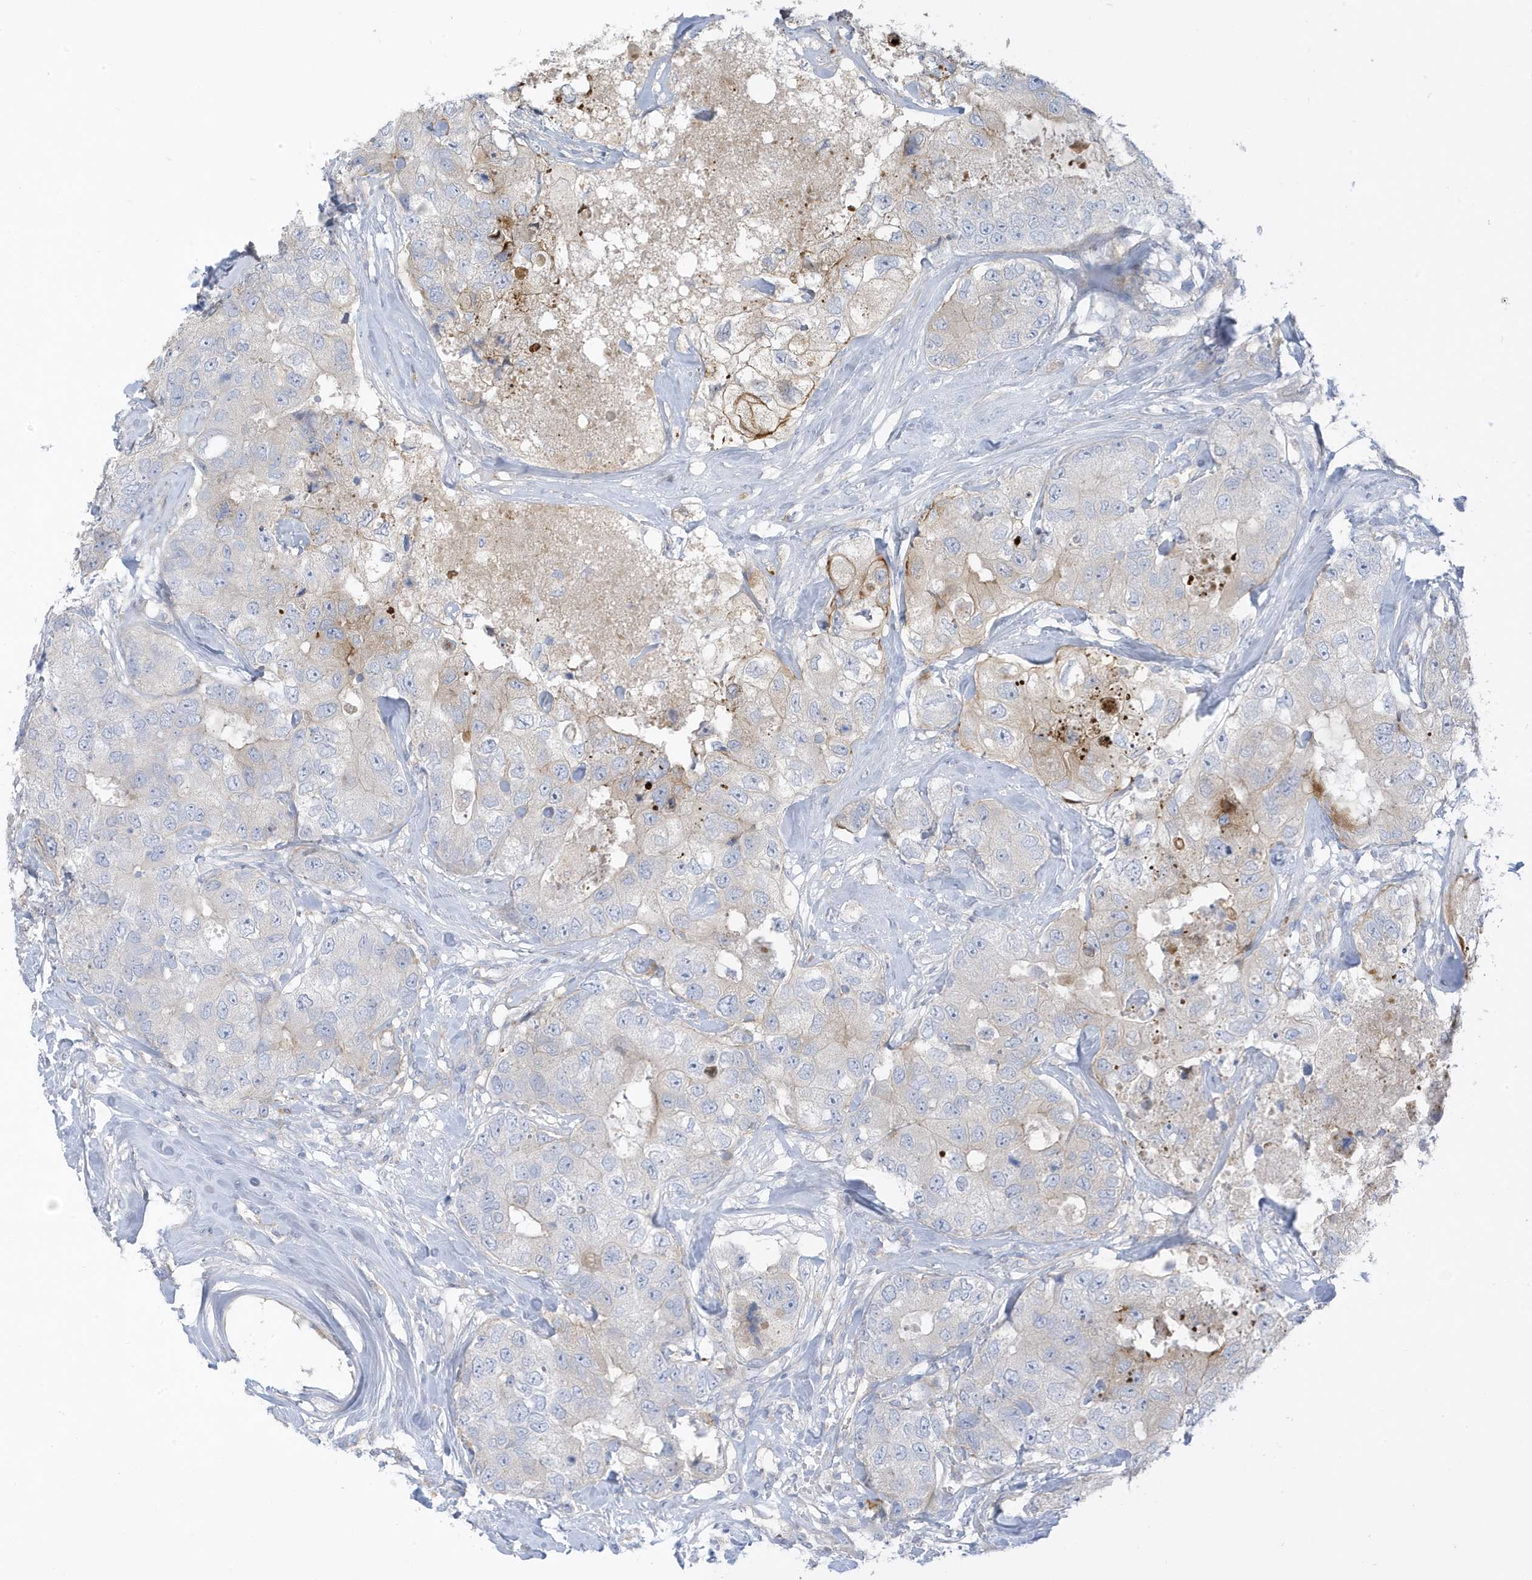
{"staining": {"intensity": "weak", "quantity": "<25%", "location": "cytoplasmic/membranous"}, "tissue": "breast cancer", "cell_type": "Tumor cells", "image_type": "cancer", "snomed": [{"axis": "morphology", "description": "Duct carcinoma"}, {"axis": "topography", "description": "Breast"}], "caption": "Tumor cells are negative for protein expression in human breast cancer.", "gene": "ATP13A5", "patient": {"sex": "female", "age": 62}}